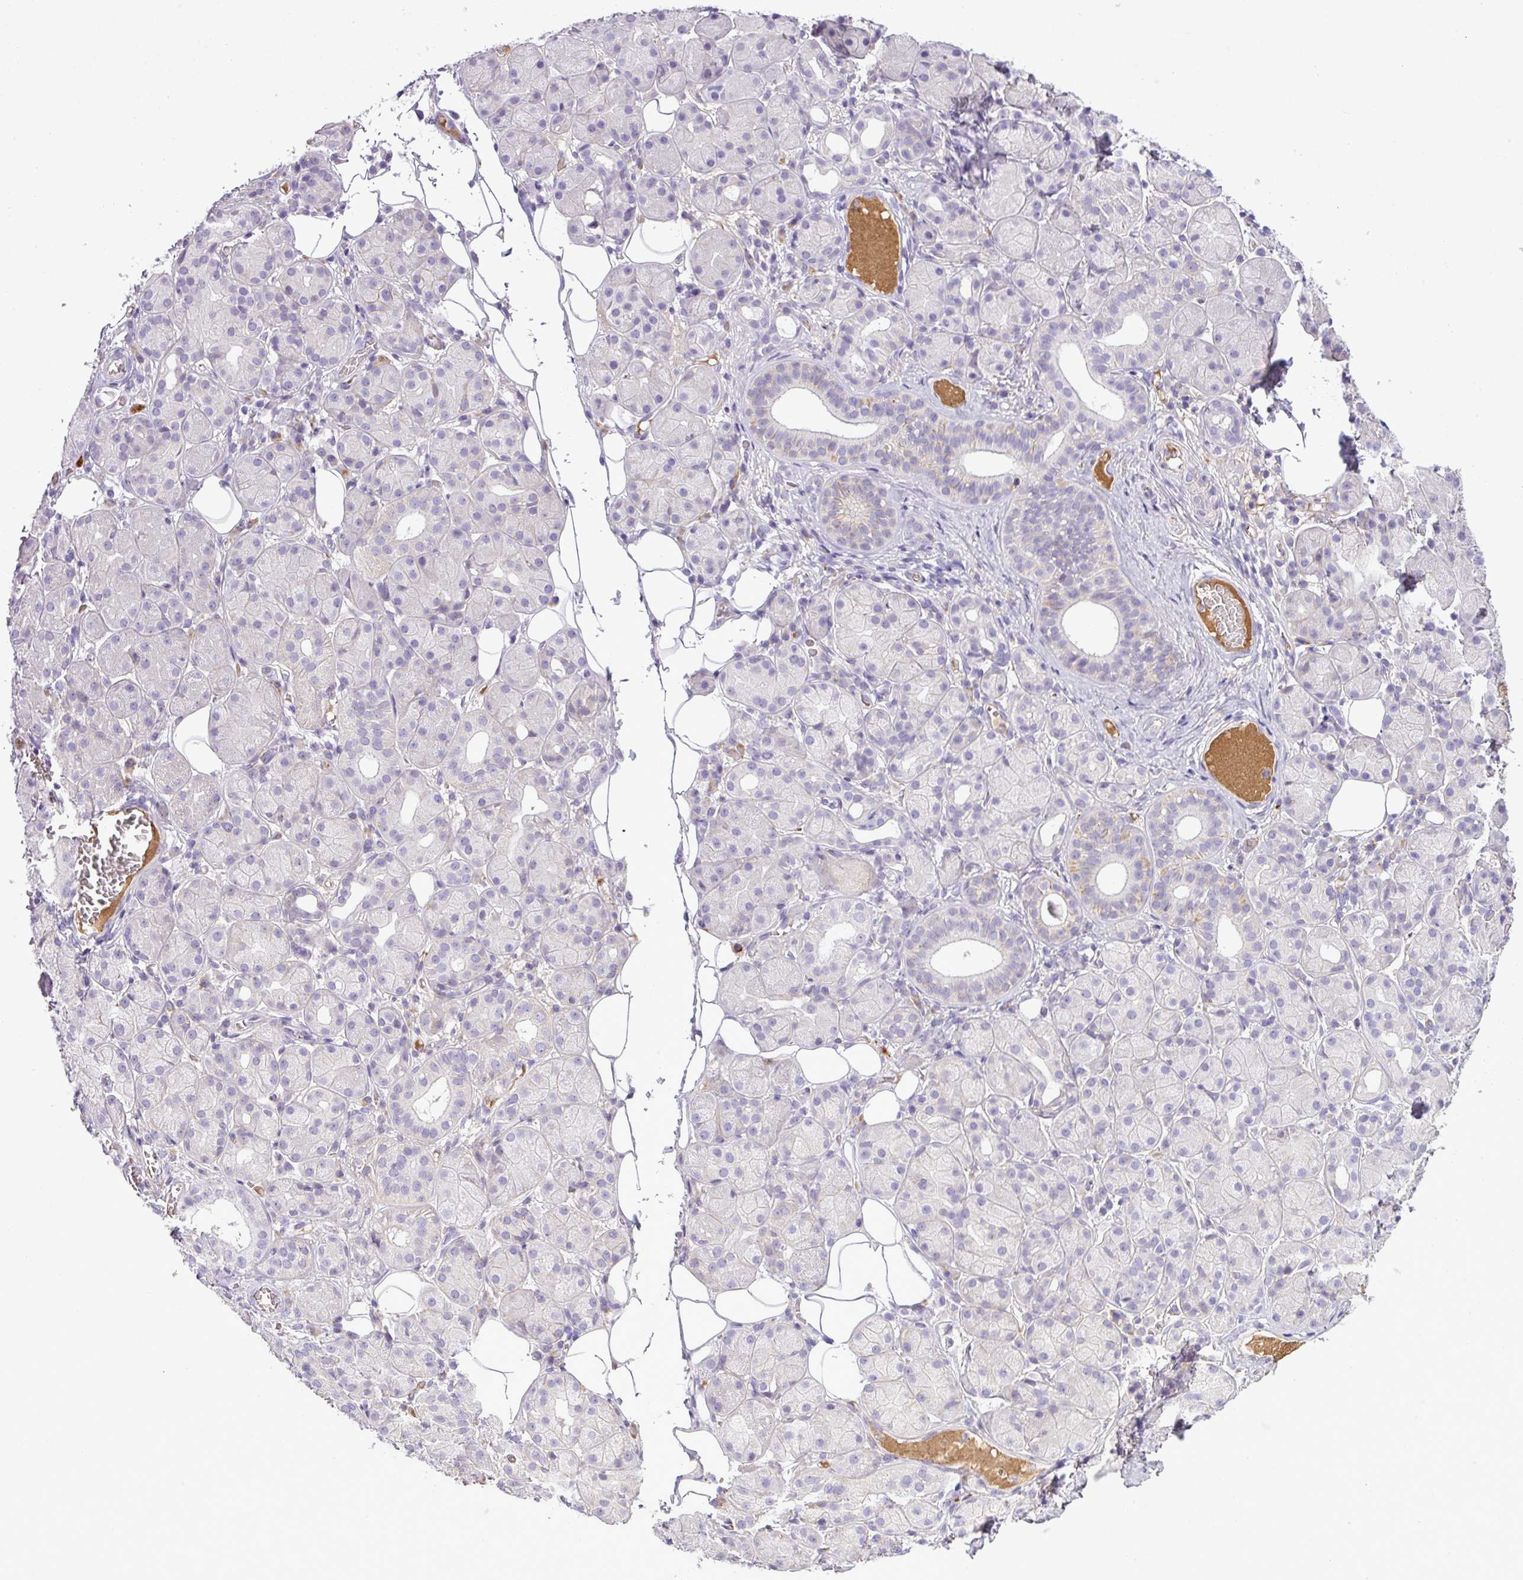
{"staining": {"intensity": "weak", "quantity": "<25%", "location": "cytoplasmic/membranous"}, "tissue": "salivary gland", "cell_type": "Glandular cells", "image_type": "normal", "snomed": [{"axis": "morphology", "description": "Squamous cell carcinoma, NOS"}, {"axis": "topography", "description": "Skin"}, {"axis": "topography", "description": "Head-Neck"}], "caption": "A high-resolution micrograph shows IHC staining of benign salivary gland, which demonstrates no significant staining in glandular cells.", "gene": "C4A", "patient": {"sex": "male", "age": 80}}